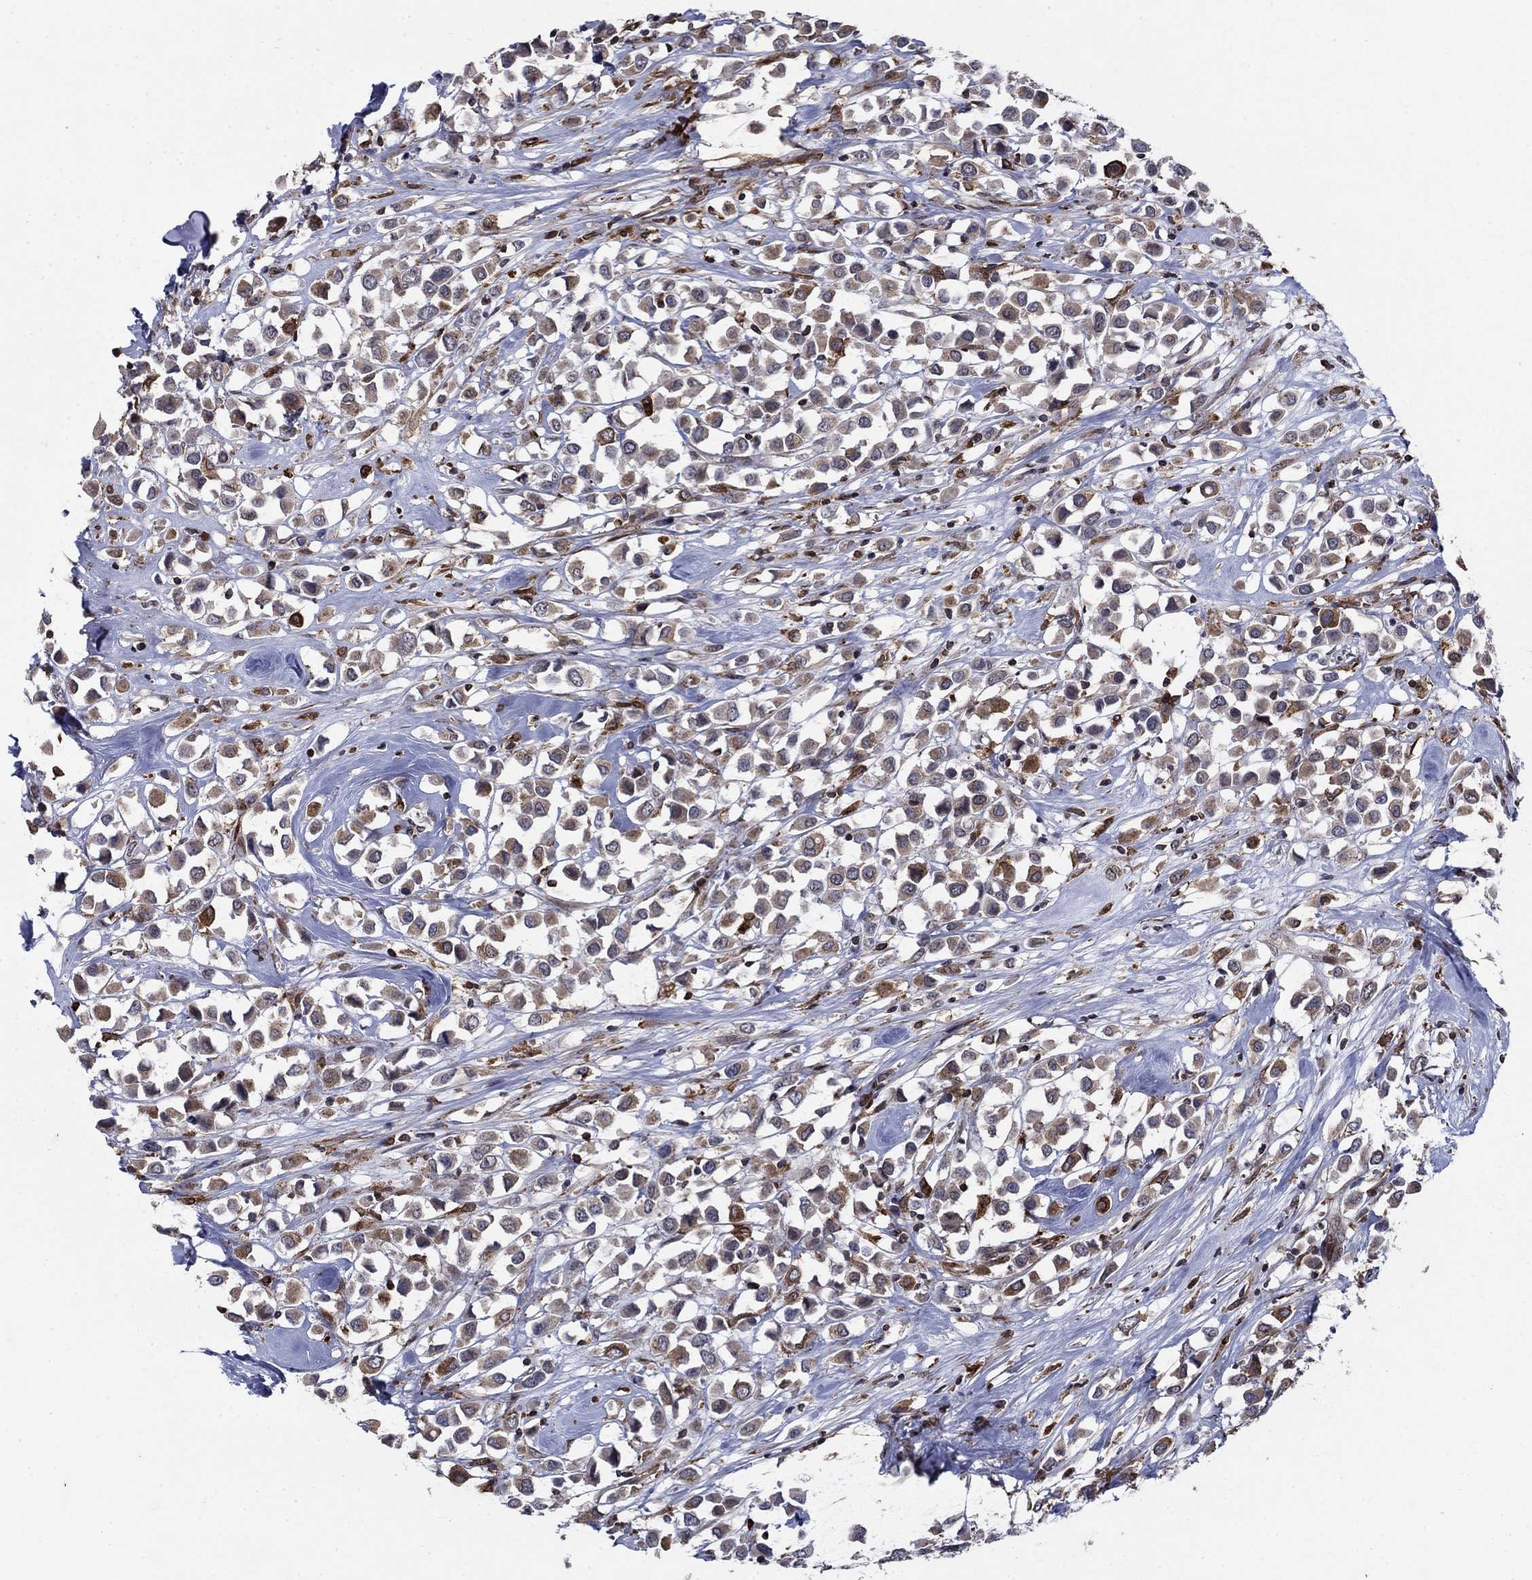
{"staining": {"intensity": "strong", "quantity": "<25%", "location": "cytoplasmic/membranous"}, "tissue": "breast cancer", "cell_type": "Tumor cells", "image_type": "cancer", "snomed": [{"axis": "morphology", "description": "Duct carcinoma"}, {"axis": "topography", "description": "Breast"}], "caption": "Human breast cancer stained with a brown dye demonstrates strong cytoplasmic/membranous positive staining in about <25% of tumor cells.", "gene": "DHRS7", "patient": {"sex": "female", "age": 61}}